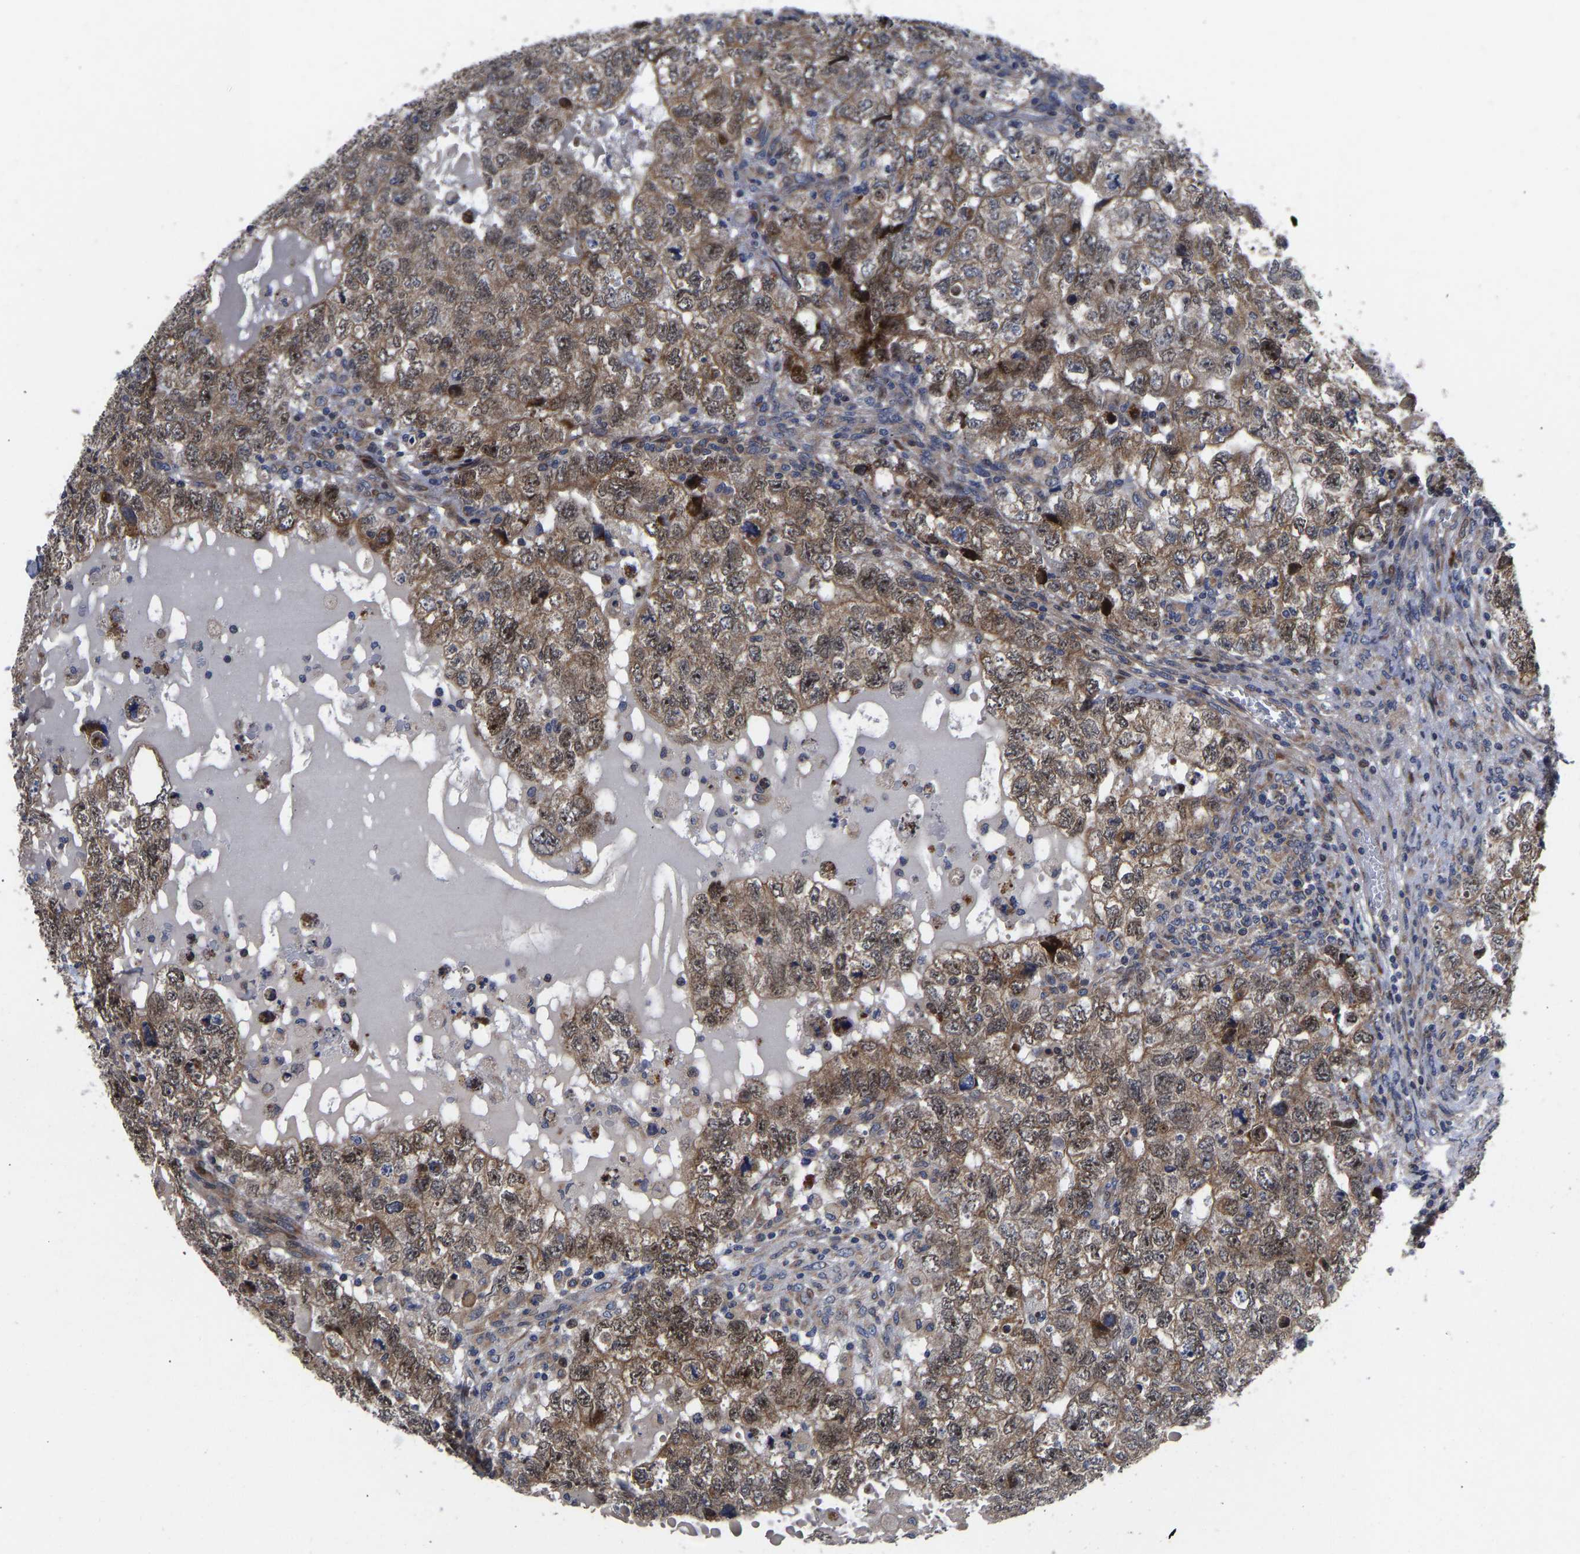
{"staining": {"intensity": "moderate", "quantity": ">75%", "location": "cytoplasmic/membranous,nuclear"}, "tissue": "testis cancer", "cell_type": "Tumor cells", "image_type": "cancer", "snomed": [{"axis": "morphology", "description": "Carcinoma, Embryonal, NOS"}, {"axis": "topography", "description": "Testis"}], "caption": "Embryonal carcinoma (testis) tissue shows moderate cytoplasmic/membranous and nuclear staining in about >75% of tumor cells", "gene": "TMEM38B", "patient": {"sex": "male", "age": 36}}